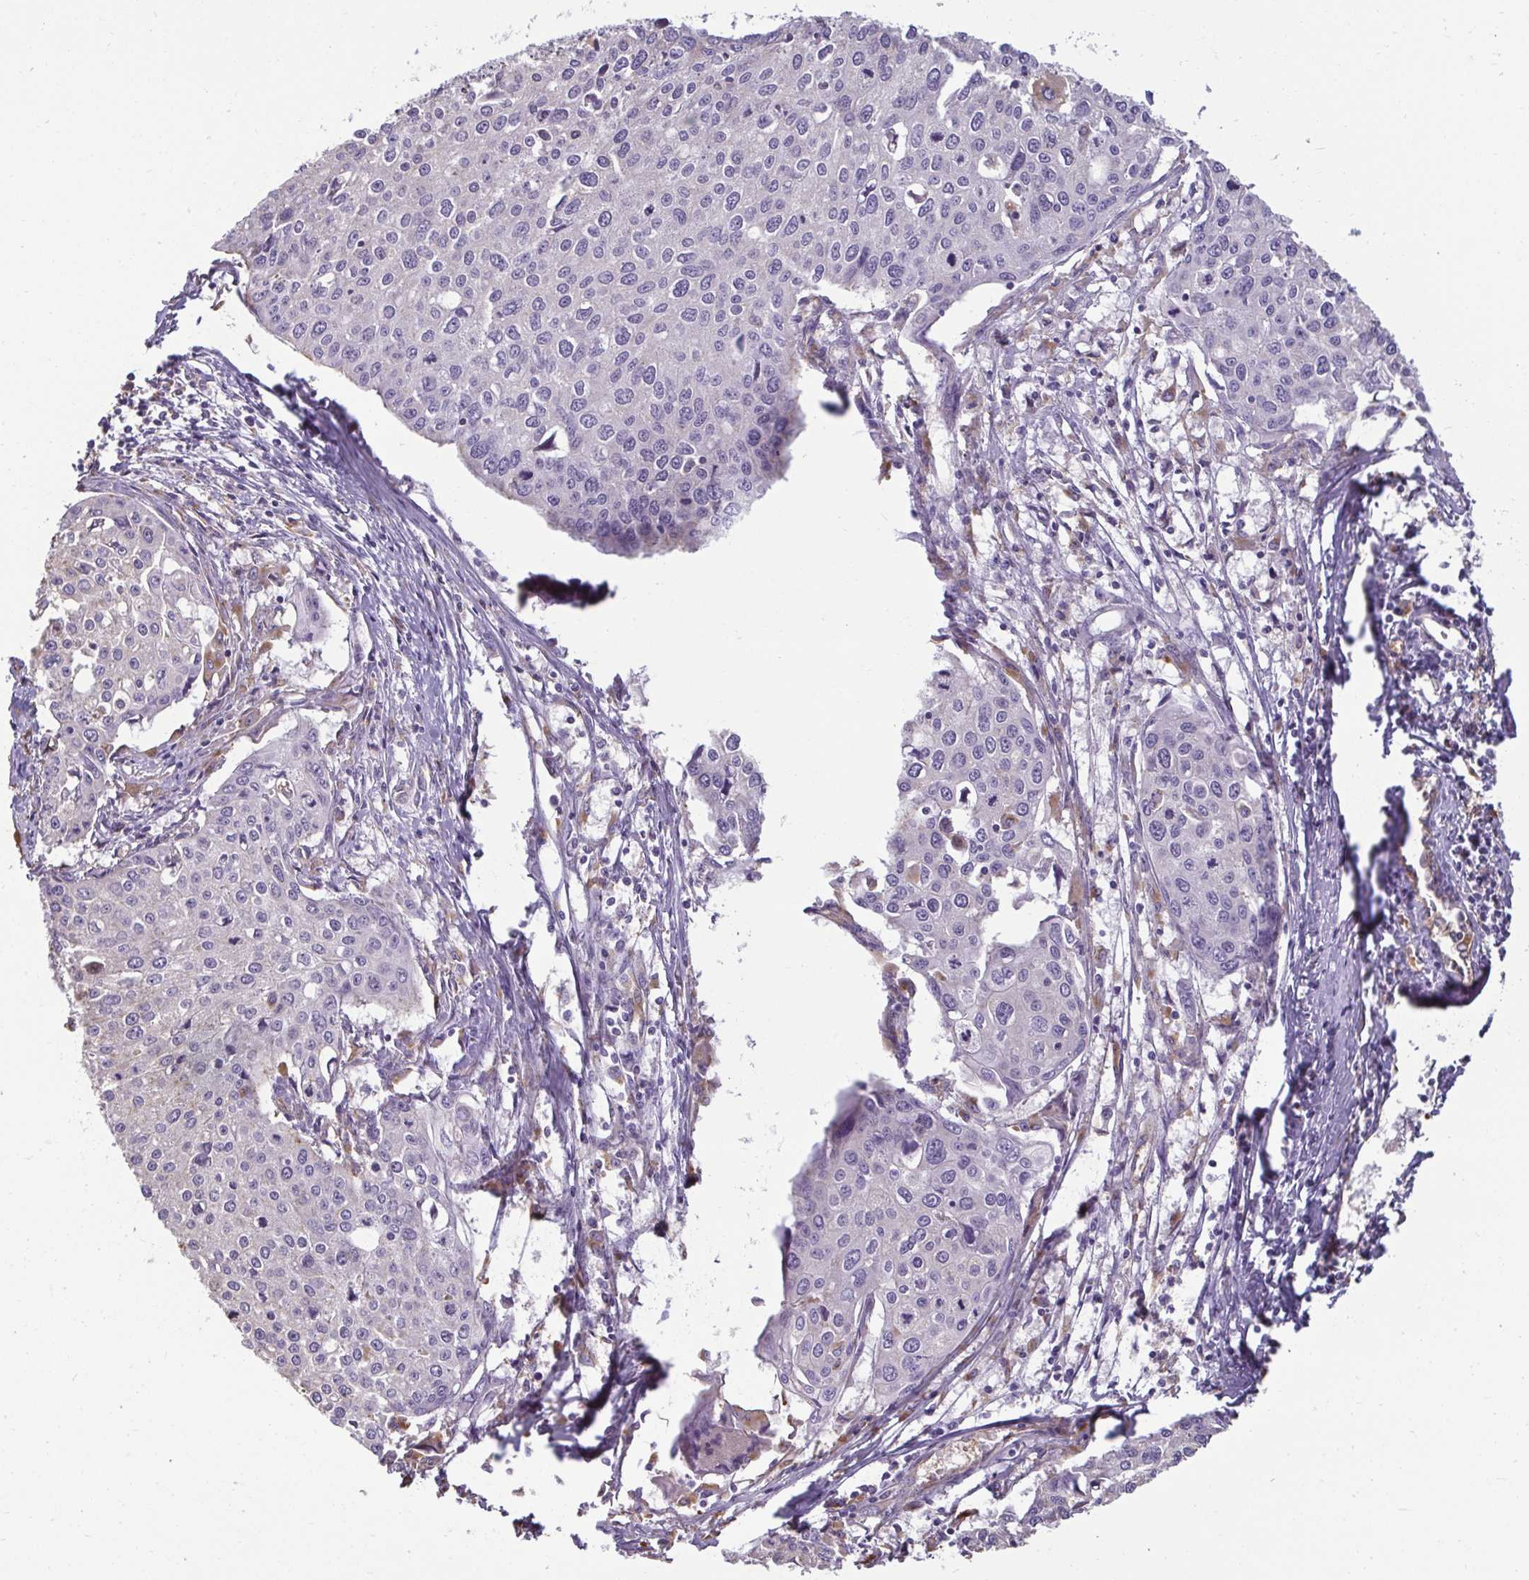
{"staining": {"intensity": "negative", "quantity": "none", "location": "none"}, "tissue": "cervical cancer", "cell_type": "Tumor cells", "image_type": "cancer", "snomed": [{"axis": "morphology", "description": "Squamous cell carcinoma, NOS"}, {"axis": "topography", "description": "Cervix"}], "caption": "Immunohistochemistry of human cervical cancer displays no positivity in tumor cells. Nuclei are stained in blue.", "gene": "PDE2A", "patient": {"sex": "female", "age": 38}}